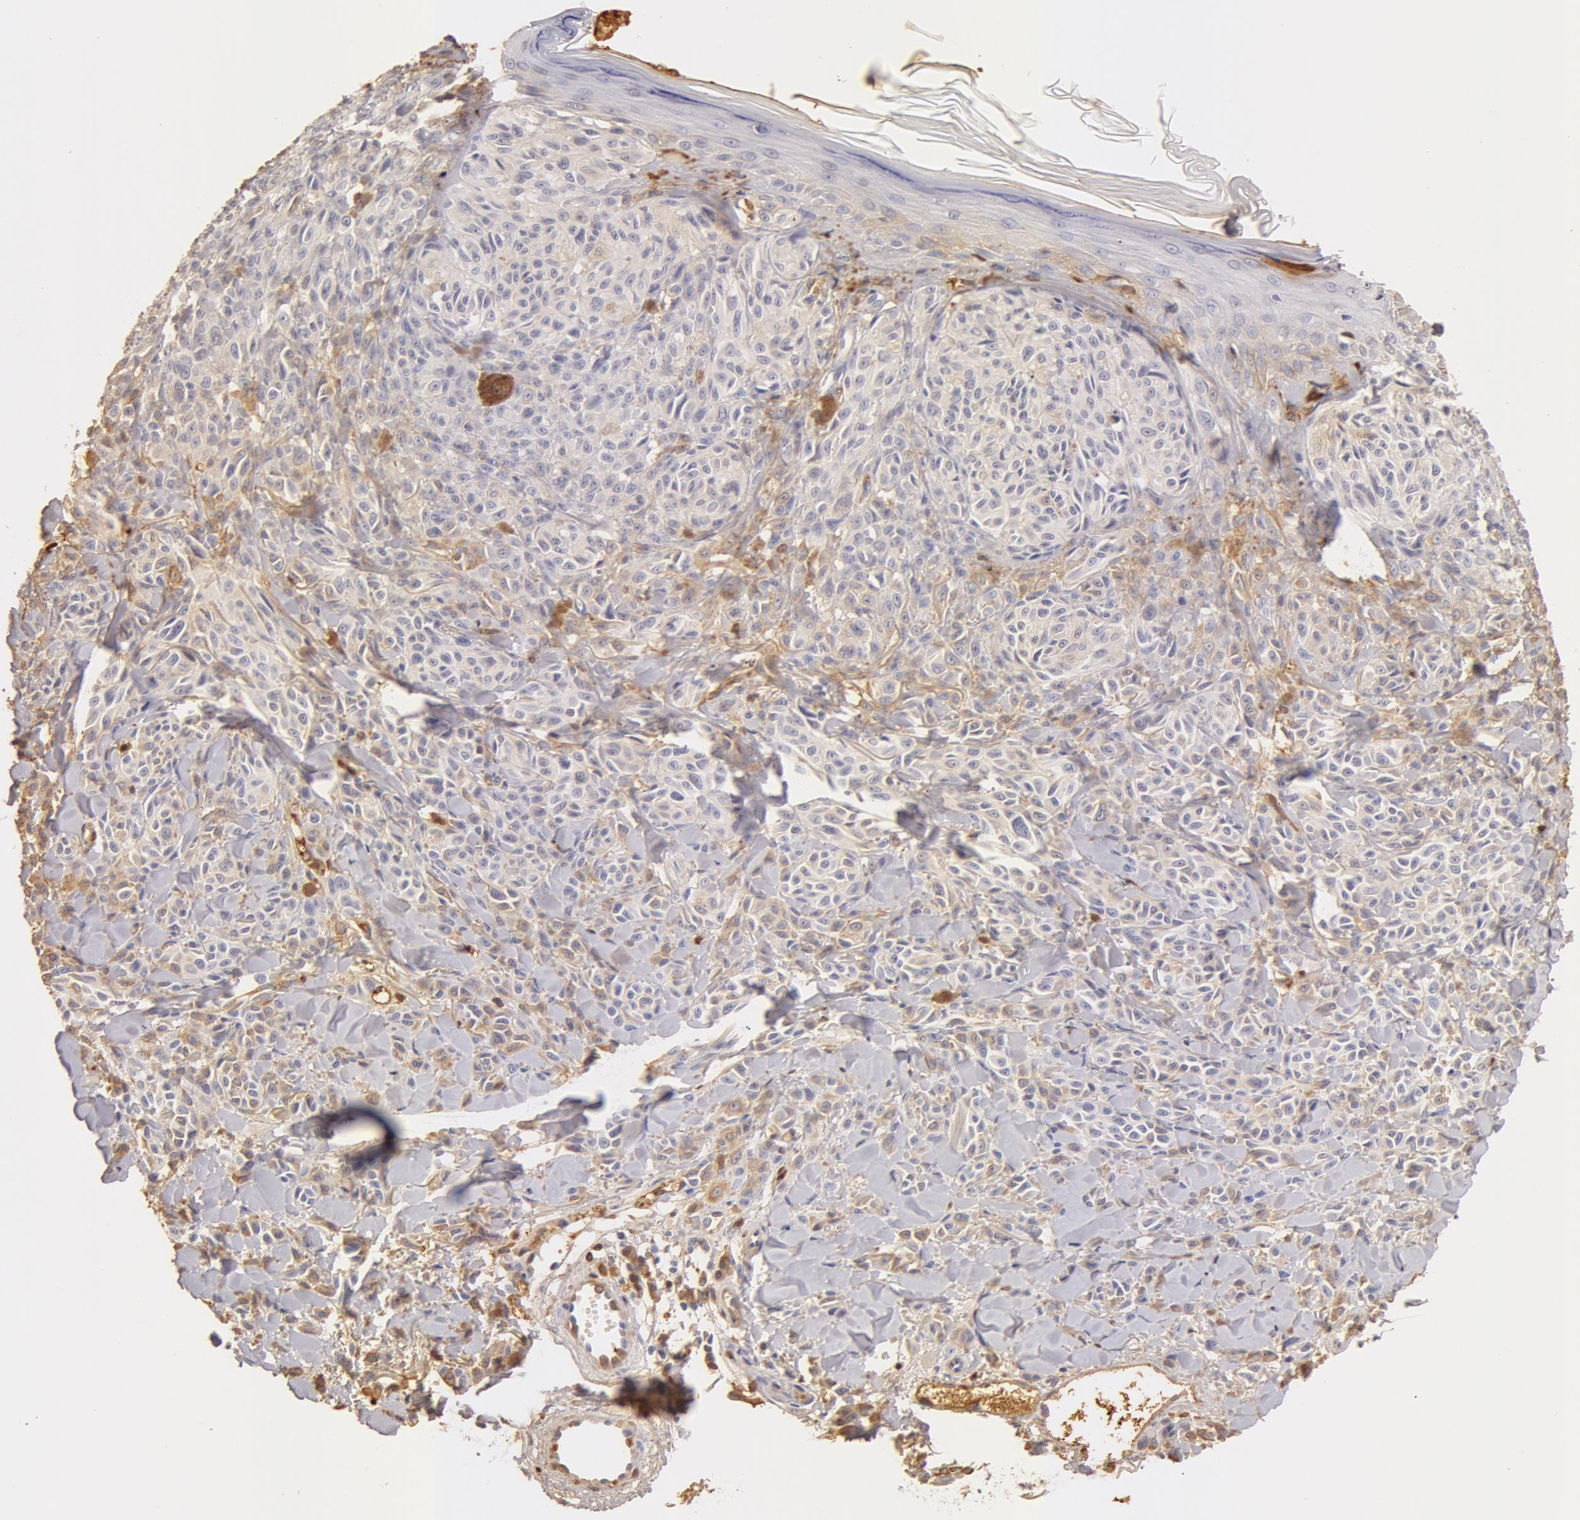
{"staining": {"intensity": "weak", "quantity": "25%-75%", "location": "cytoplasmic/membranous"}, "tissue": "melanoma", "cell_type": "Tumor cells", "image_type": "cancer", "snomed": [{"axis": "morphology", "description": "Malignant melanoma, NOS"}, {"axis": "topography", "description": "Skin"}], "caption": "Melanoma stained with DAB (3,3'-diaminobenzidine) IHC displays low levels of weak cytoplasmic/membranous positivity in approximately 25%-75% of tumor cells. The protein of interest is shown in brown color, while the nuclei are stained blue.", "gene": "TF", "patient": {"sex": "female", "age": 73}}